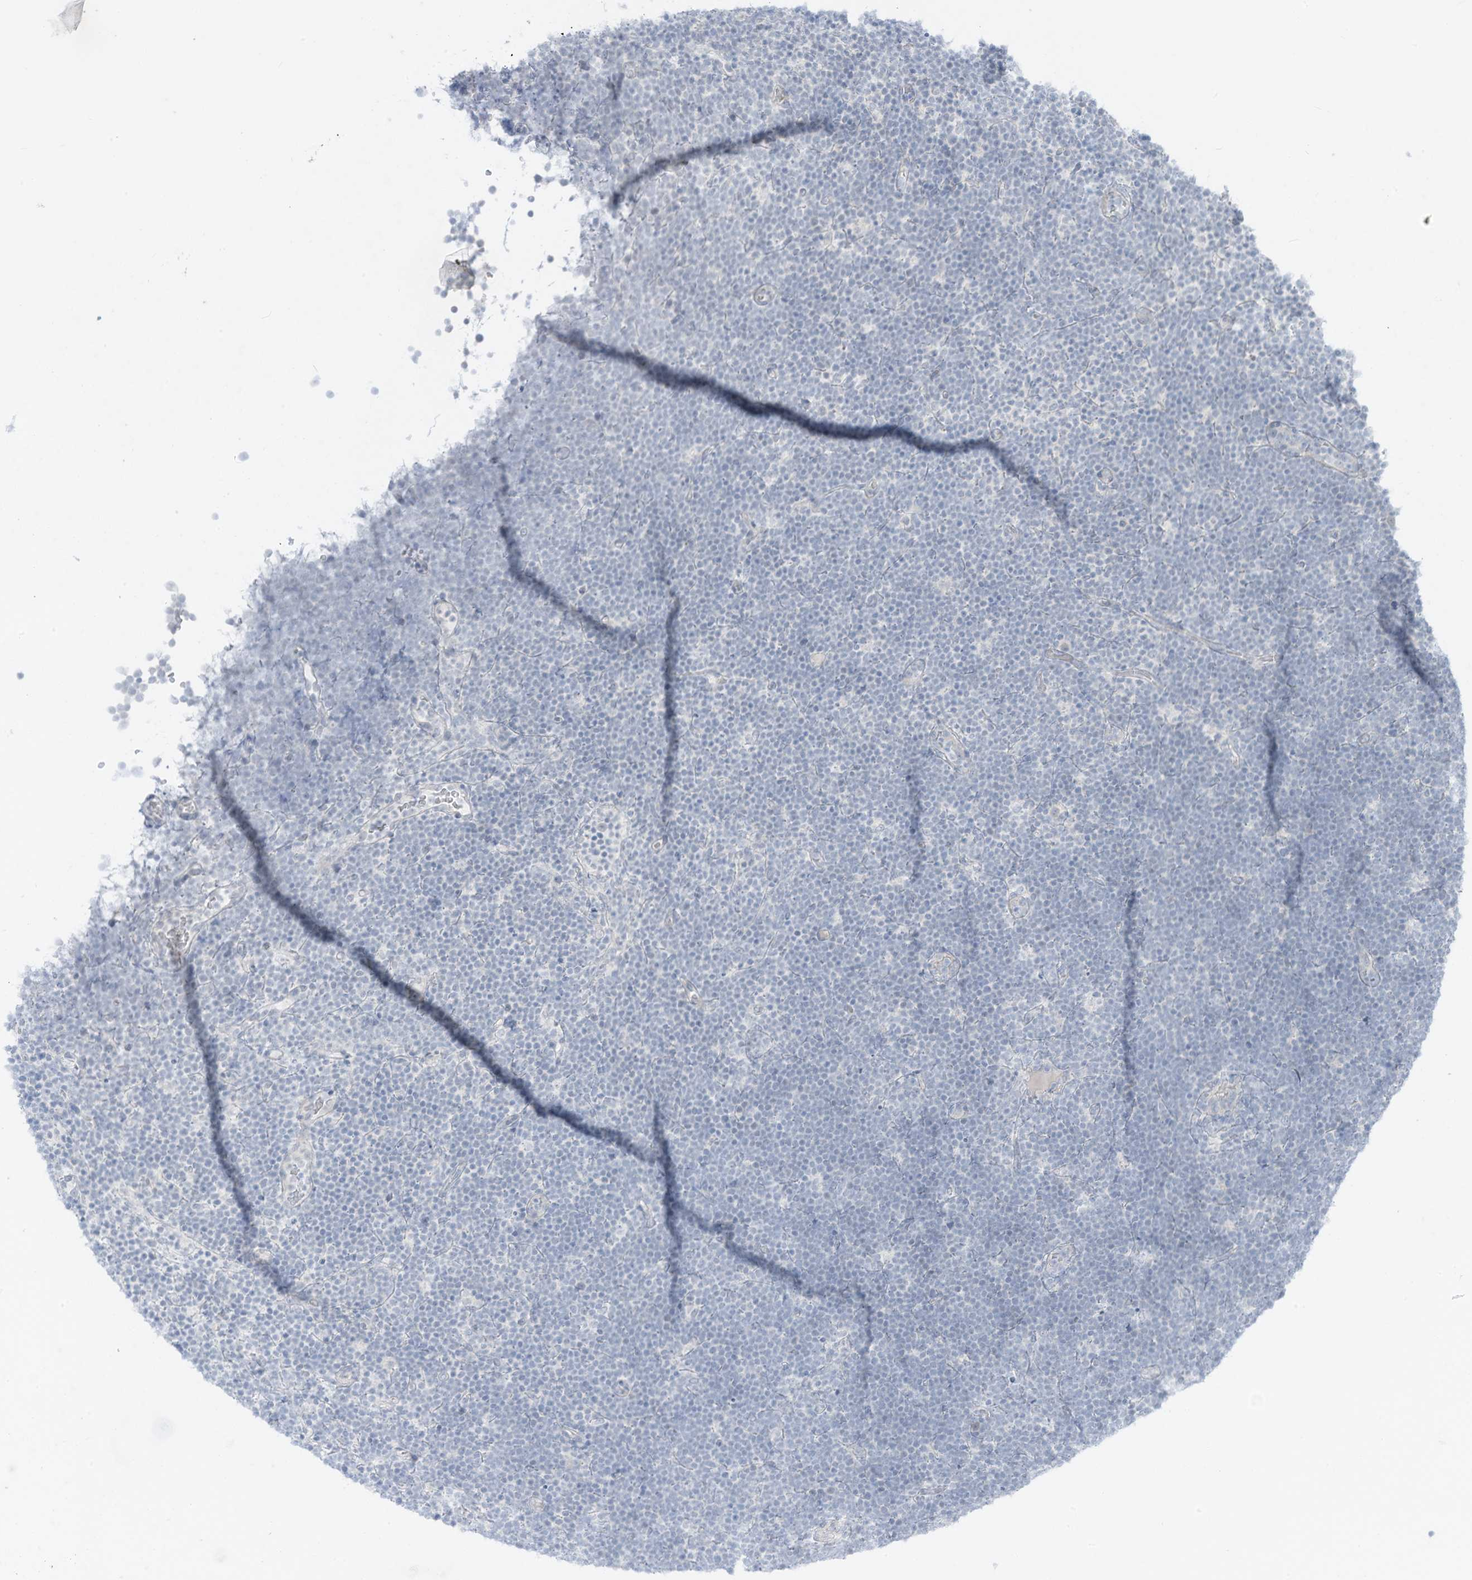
{"staining": {"intensity": "negative", "quantity": "none", "location": "none"}, "tissue": "lymphoma", "cell_type": "Tumor cells", "image_type": "cancer", "snomed": [{"axis": "morphology", "description": "Malignant lymphoma, non-Hodgkin's type, High grade"}, {"axis": "topography", "description": "Lymph node"}], "caption": "Histopathology image shows no protein positivity in tumor cells of lymphoma tissue.", "gene": "ASPRV1", "patient": {"sex": "male", "age": 13}}